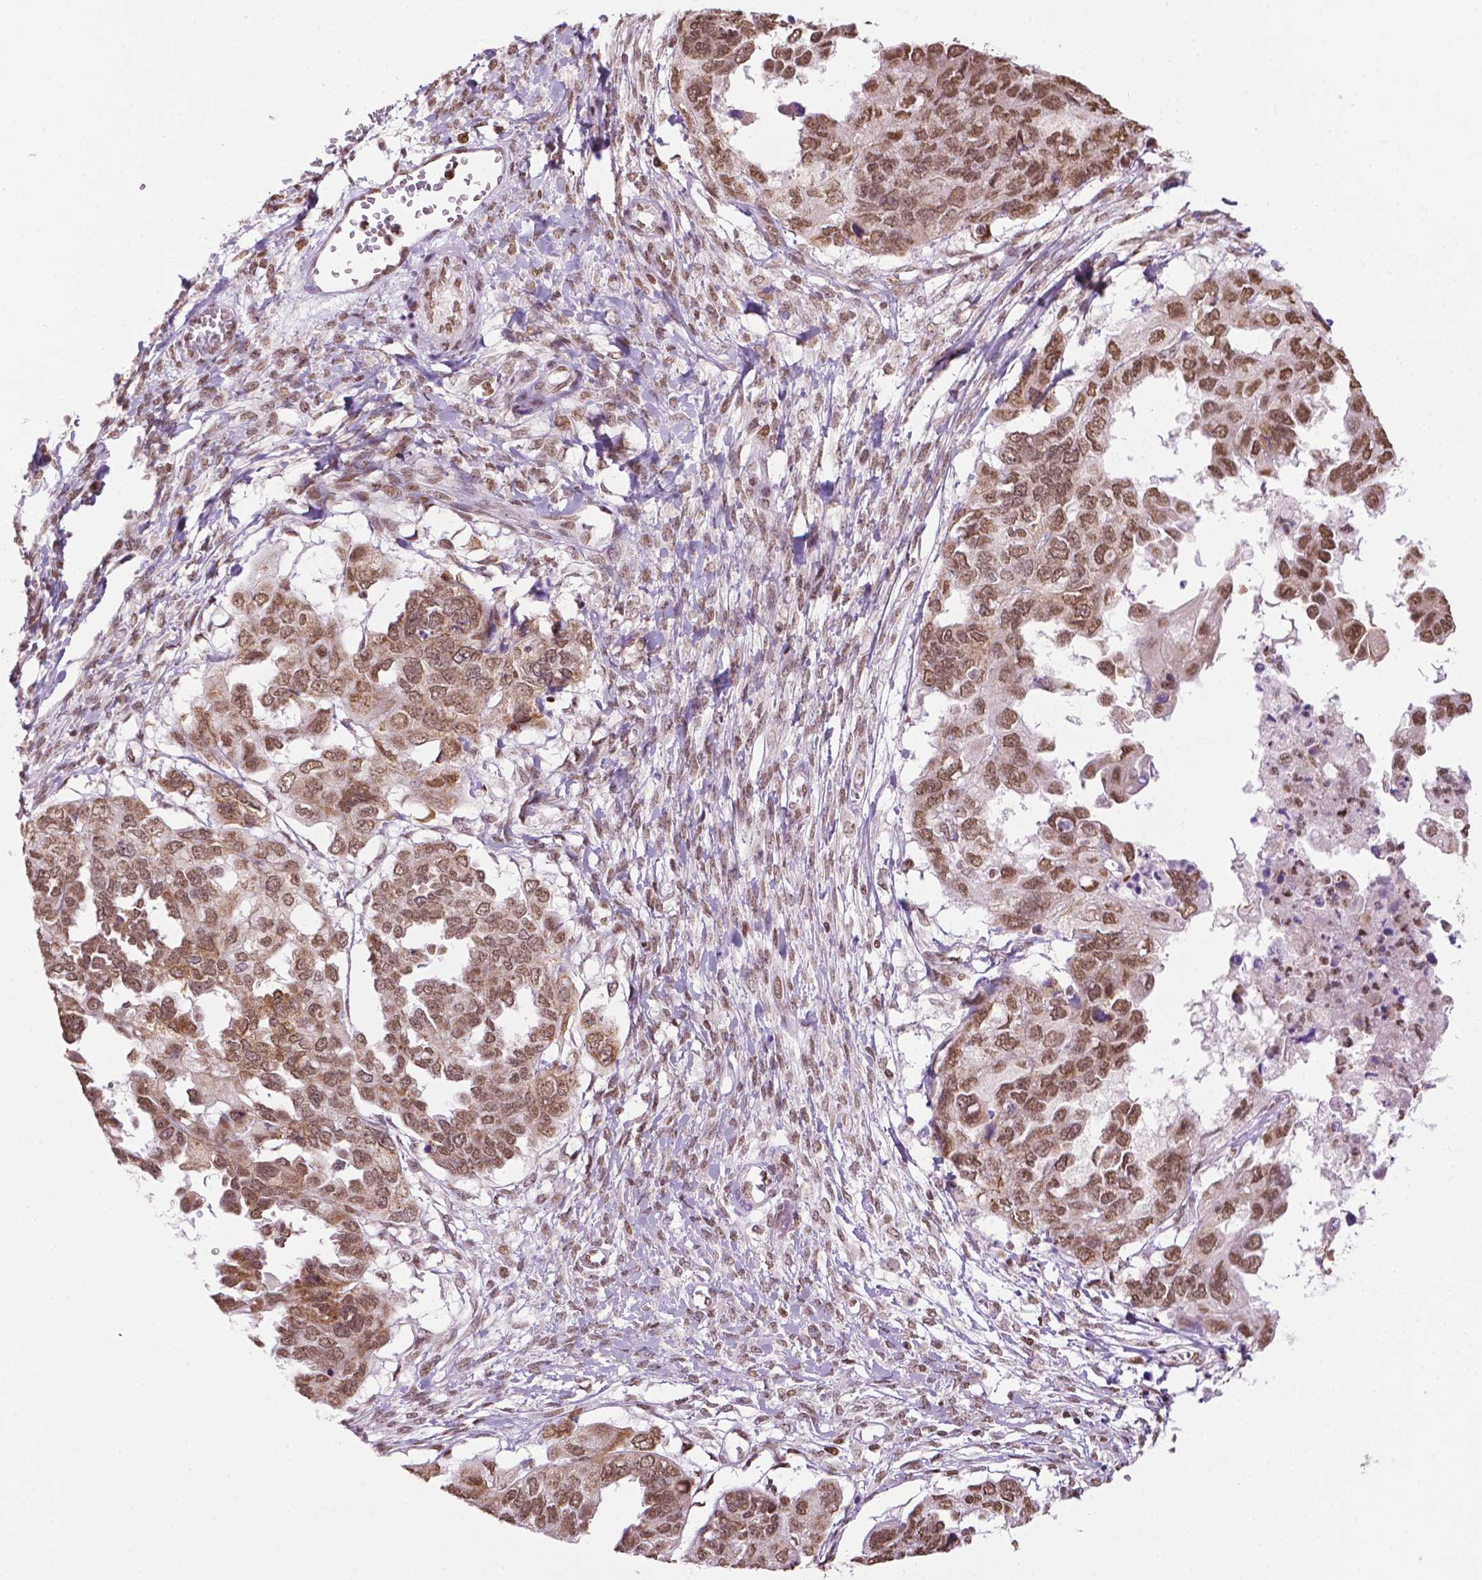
{"staining": {"intensity": "moderate", "quantity": ">75%", "location": "nuclear"}, "tissue": "ovarian cancer", "cell_type": "Tumor cells", "image_type": "cancer", "snomed": [{"axis": "morphology", "description": "Cystadenocarcinoma, serous, NOS"}, {"axis": "topography", "description": "Ovary"}], "caption": "Immunohistochemical staining of human ovarian cancer exhibits medium levels of moderate nuclear protein positivity in approximately >75% of tumor cells.", "gene": "COL23A1", "patient": {"sex": "female", "age": 53}}